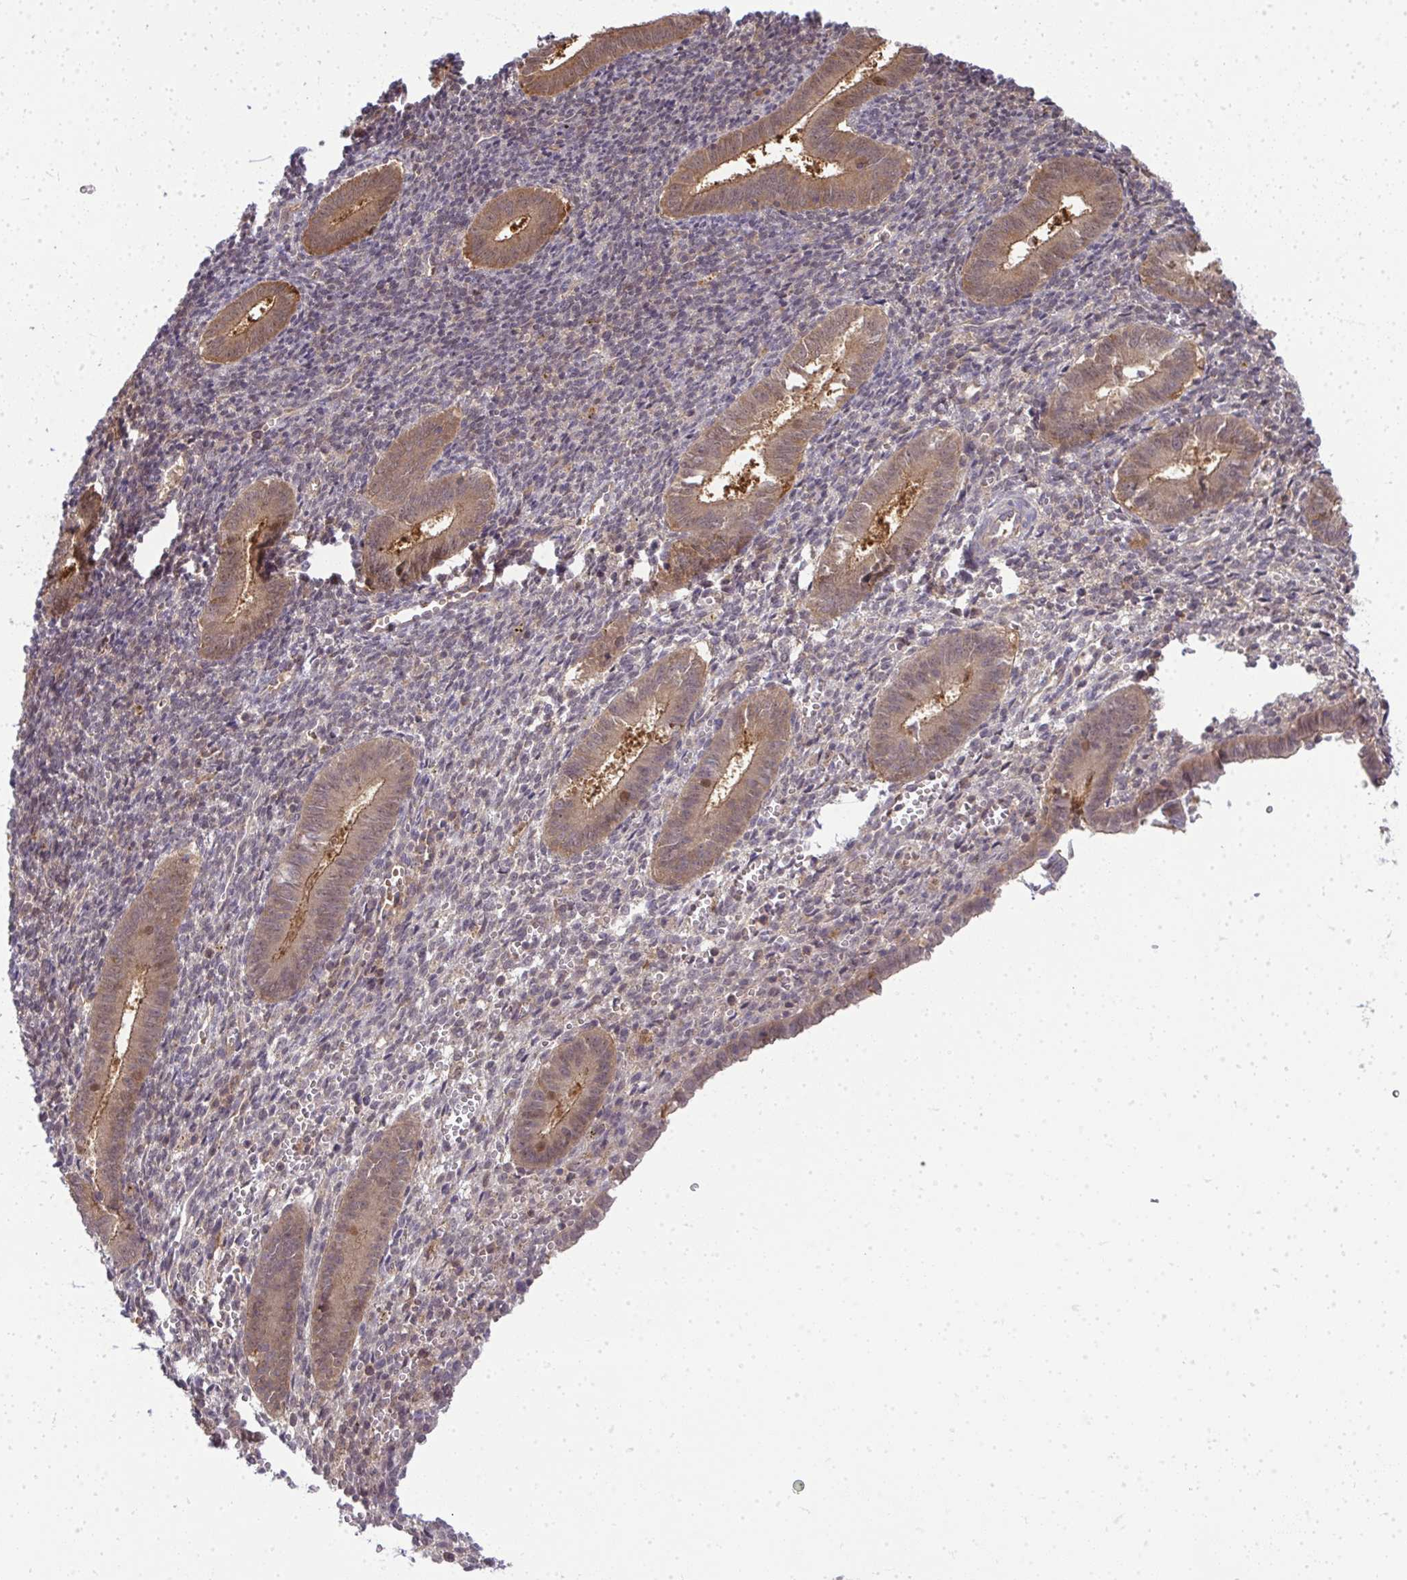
{"staining": {"intensity": "weak", "quantity": "25%-75%", "location": "cytoplasmic/membranous"}, "tissue": "endometrium", "cell_type": "Cells in endometrial stroma", "image_type": "normal", "snomed": [{"axis": "morphology", "description": "Normal tissue, NOS"}, {"axis": "topography", "description": "Endometrium"}], "caption": "Immunohistochemical staining of normal endometrium reveals low levels of weak cytoplasmic/membranous expression in approximately 25%-75% of cells in endometrial stroma. (brown staining indicates protein expression, while blue staining denotes nuclei).", "gene": "HDHD2", "patient": {"sex": "female", "age": 25}}